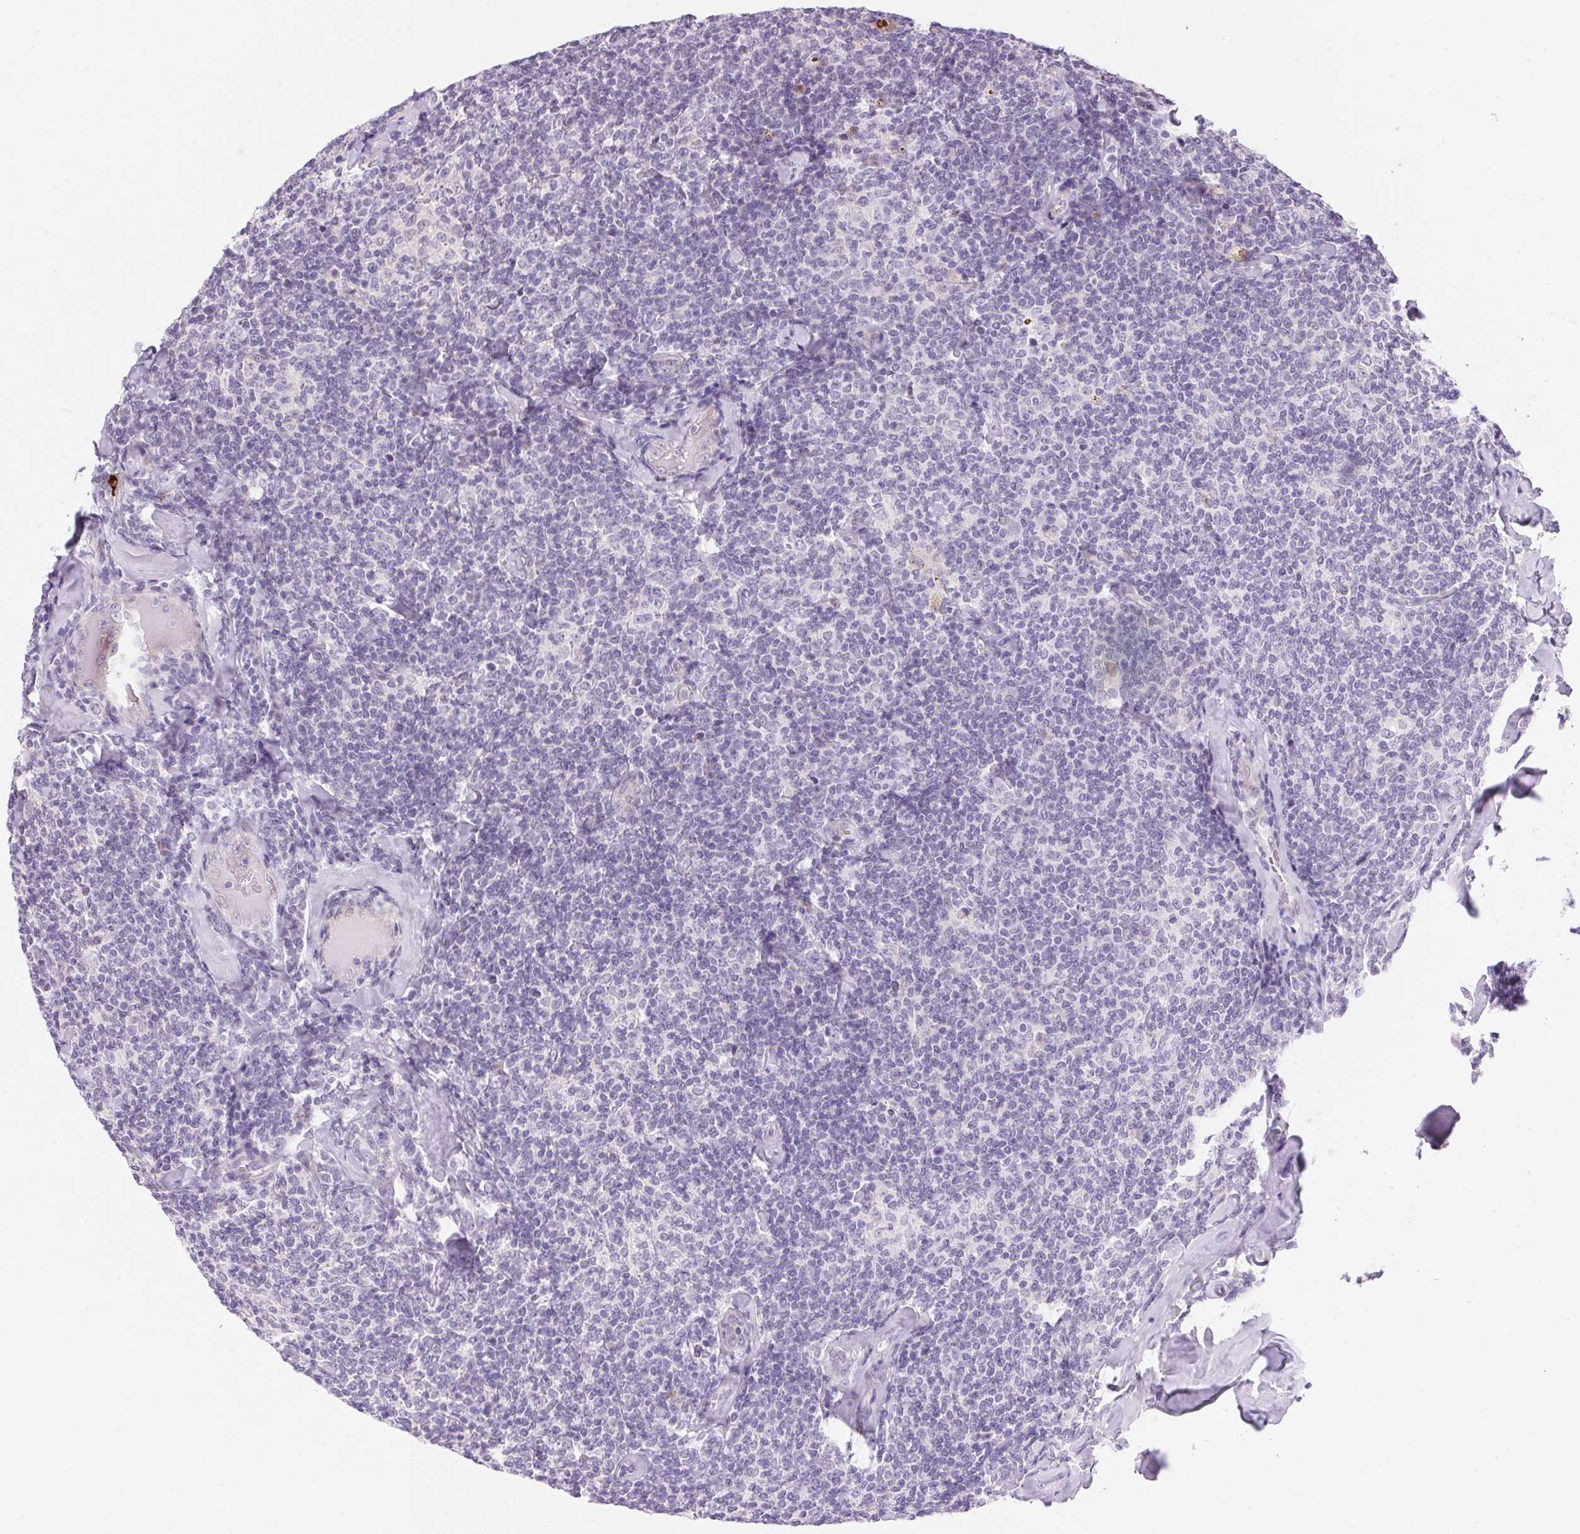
{"staining": {"intensity": "negative", "quantity": "none", "location": "none"}, "tissue": "lymphoma", "cell_type": "Tumor cells", "image_type": "cancer", "snomed": [{"axis": "morphology", "description": "Malignant lymphoma, non-Hodgkin's type, Low grade"}, {"axis": "topography", "description": "Lymph node"}], "caption": "IHC of lymphoma demonstrates no expression in tumor cells. The staining is performed using DAB (3,3'-diaminobenzidine) brown chromogen with nuclei counter-stained in using hematoxylin.", "gene": "TEKT1", "patient": {"sex": "female", "age": 56}}